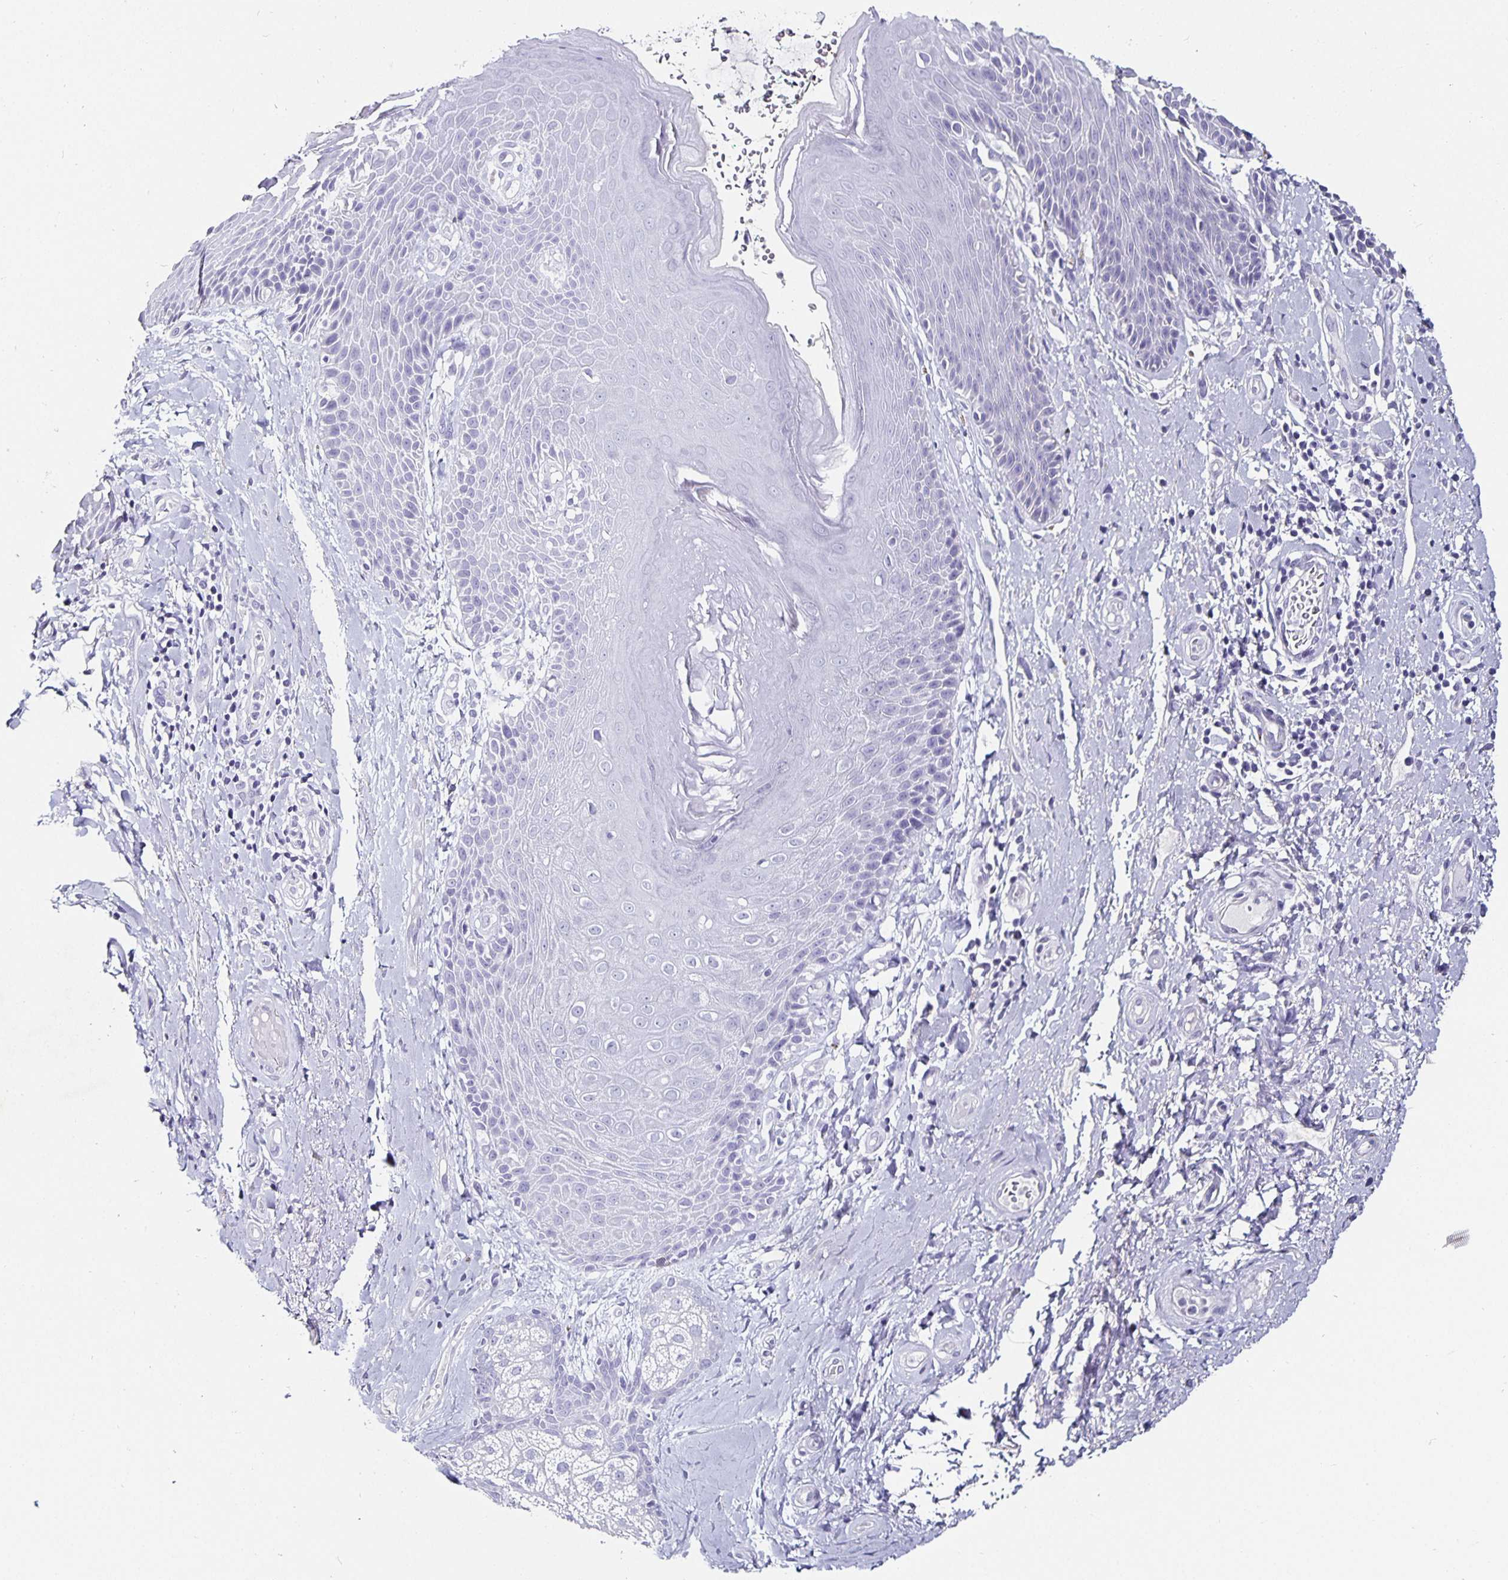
{"staining": {"intensity": "negative", "quantity": "none", "location": "none"}, "tissue": "skin", "cell_type": "Epidermal cells", "image_type": "normal", "snomed": [{"axis": "morphology", "description": "Normal tissue, NOS"}, {"axis": "topography", "description": "Anal"}, {"axis": "topography", "description": "Peripheral nerve tissue"}], "caption": "Immunohistochemical staining of normal skin reveals no significant positivity in epidermal cells. (DAB (3,3'-diaminobenzidine) immunohistochemistry, high magnification).", "gene": "CHGA", "patient": {"sex": "male", "age": 51}}